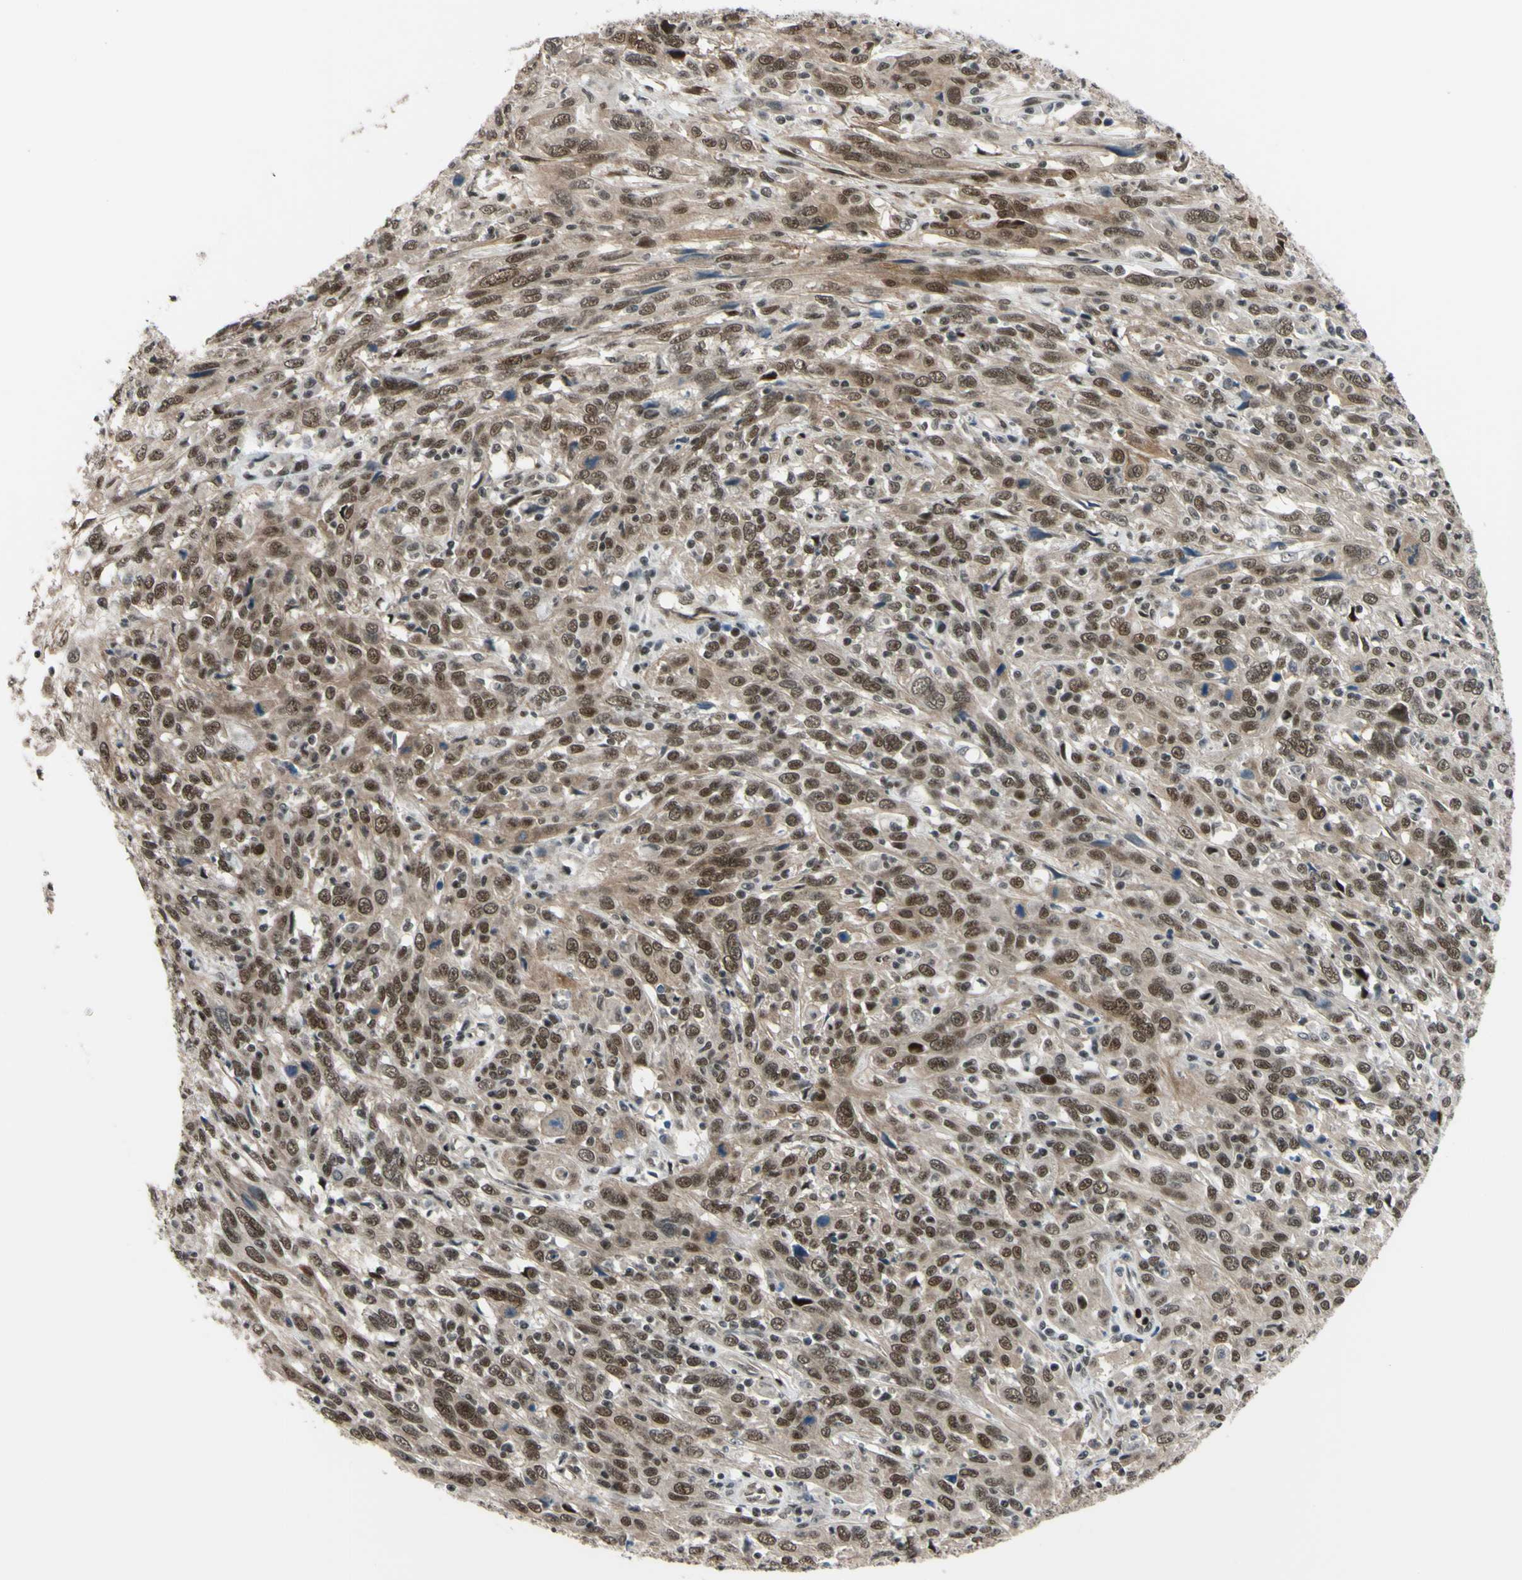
{"staining": {"intensity": "moderate", "quantity": ">75%", "location": "cytoplasmic/membranous,nuclear"}, "tissue": "cervical cancer", "cell_type": "Tumor cells", "image_type": "cancer", "snomed": [{"axis": "morphology", "description": "Squamous cell carcinoma, NOS"}, {"axis": "topography", "description": "Cervix"}], "caption": "Cervical cancer stained with a brown dye exhibits moderate cytoplasmic/membranous and nuclear positive expression in approximately >75% of tumor cells.", "gene": "THAP12", "patient": {"sex": "female", "age": 46}}